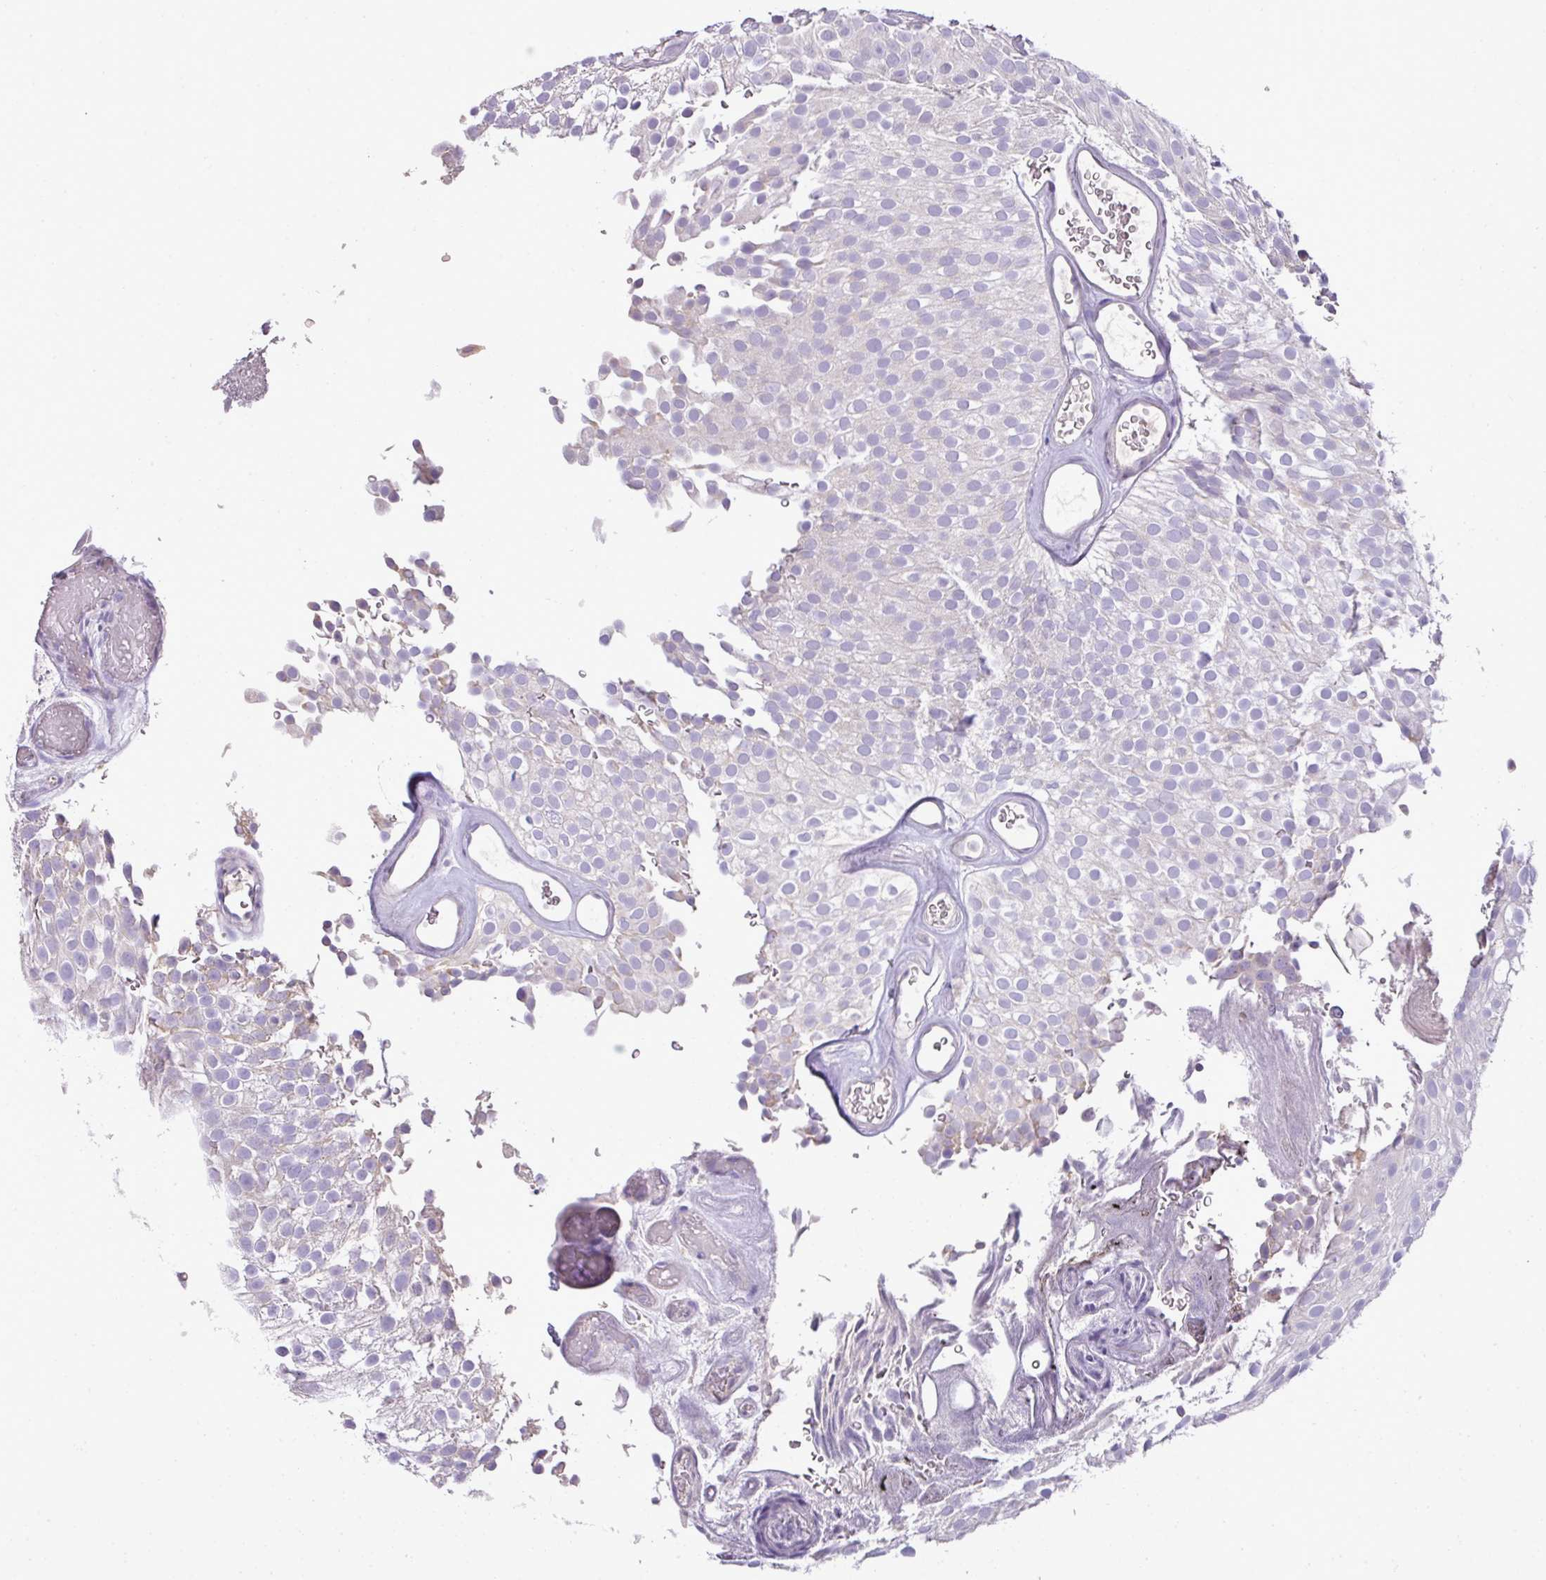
{"staining": {"intensity": "weak", "quantity": "<25%", "location": "cytoplasmic/membranous"}, "tissue": "urothelial cancer", "cell_type": "Tumor cells", "image_type": "cancer", "snomed": [{"axis": "morphology", "description": "Urothelial carcinoma, Low grade"}, {"axis": "topography", "description": "Urinary bladder"}], "caption": "Immunohistochemical staining of urothelial carcinoma (low-grade) exhibits no significant expression in tumor cells.", "gene": "BRINP2", "patient": {"sex": "male", "age": 78}}